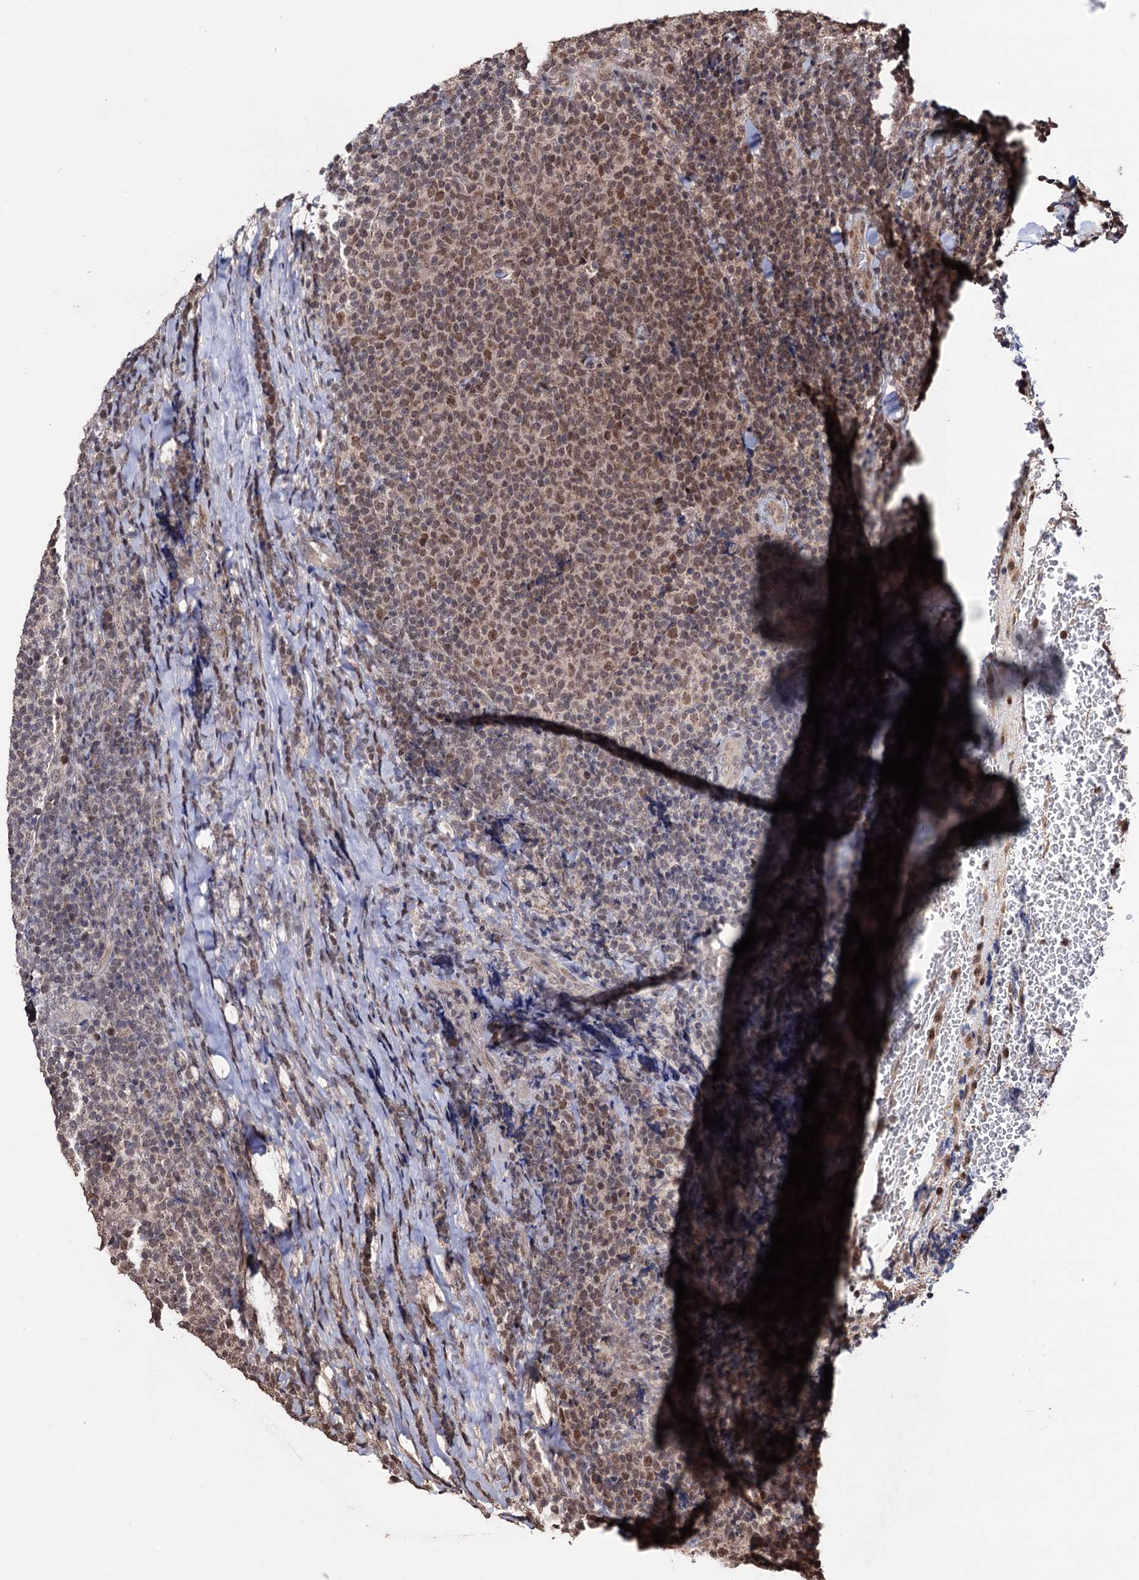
{"staining": {"intensity": "moderate", "quantity": "<25%", "location": "nuclear"}, "tissue": "lymphoma", "cell_type": "Tumor cells", "image_type": "cancer", "snomed": [{"axis": "morphology", "description": "Malignant lymphoma, non-Hodgkin's type, Low grade"}, {"axis": "topography", "description": "Lymph node"}], "caption": "This image displays IHC staining of lymphoma, with low moderate nuclear expression in approximately <25% of tumor cells.", "gene": "KLF5", "patient": {"sex": "male", "age": 66}}